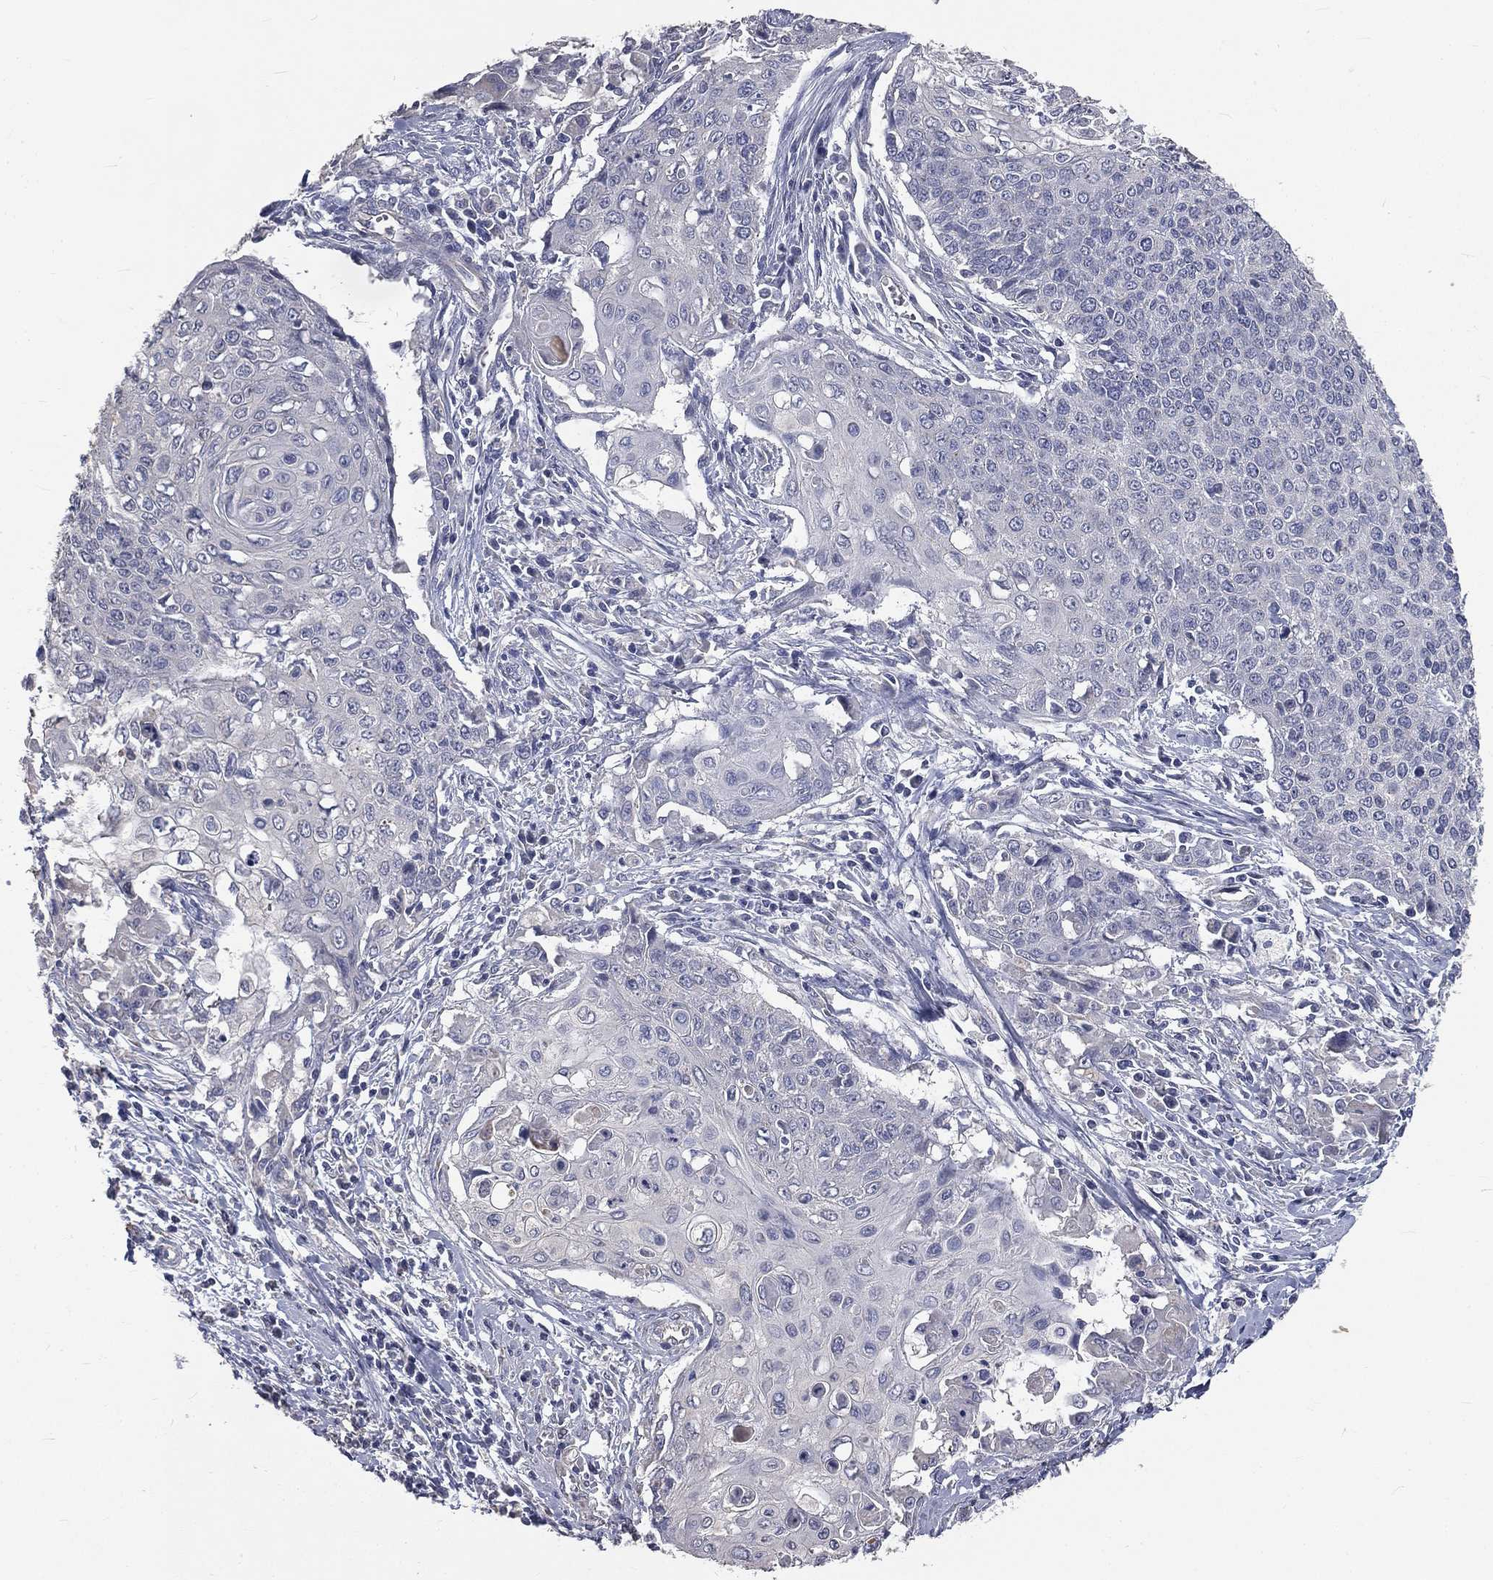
{"staining": {"intensity": "negative", "quantity": "none", "location": "none"}, "tissue": "cervical cancer", "cell_type": "Tumor cells", "image_type": "cancer", "snomed": [{"axis": "morphology", "description": "Squamous cell carcinoma, NOS"}, {"axis": "topography", "description": "Cervix"}], "caption": "IHC histopathology image of human cervical cancer (squamous cell carcinoma) stained for a protein (brown), which displays no expression in tumor cells.", "gene": "CROCC", "patient": {"sex": "female", "age": 39}}